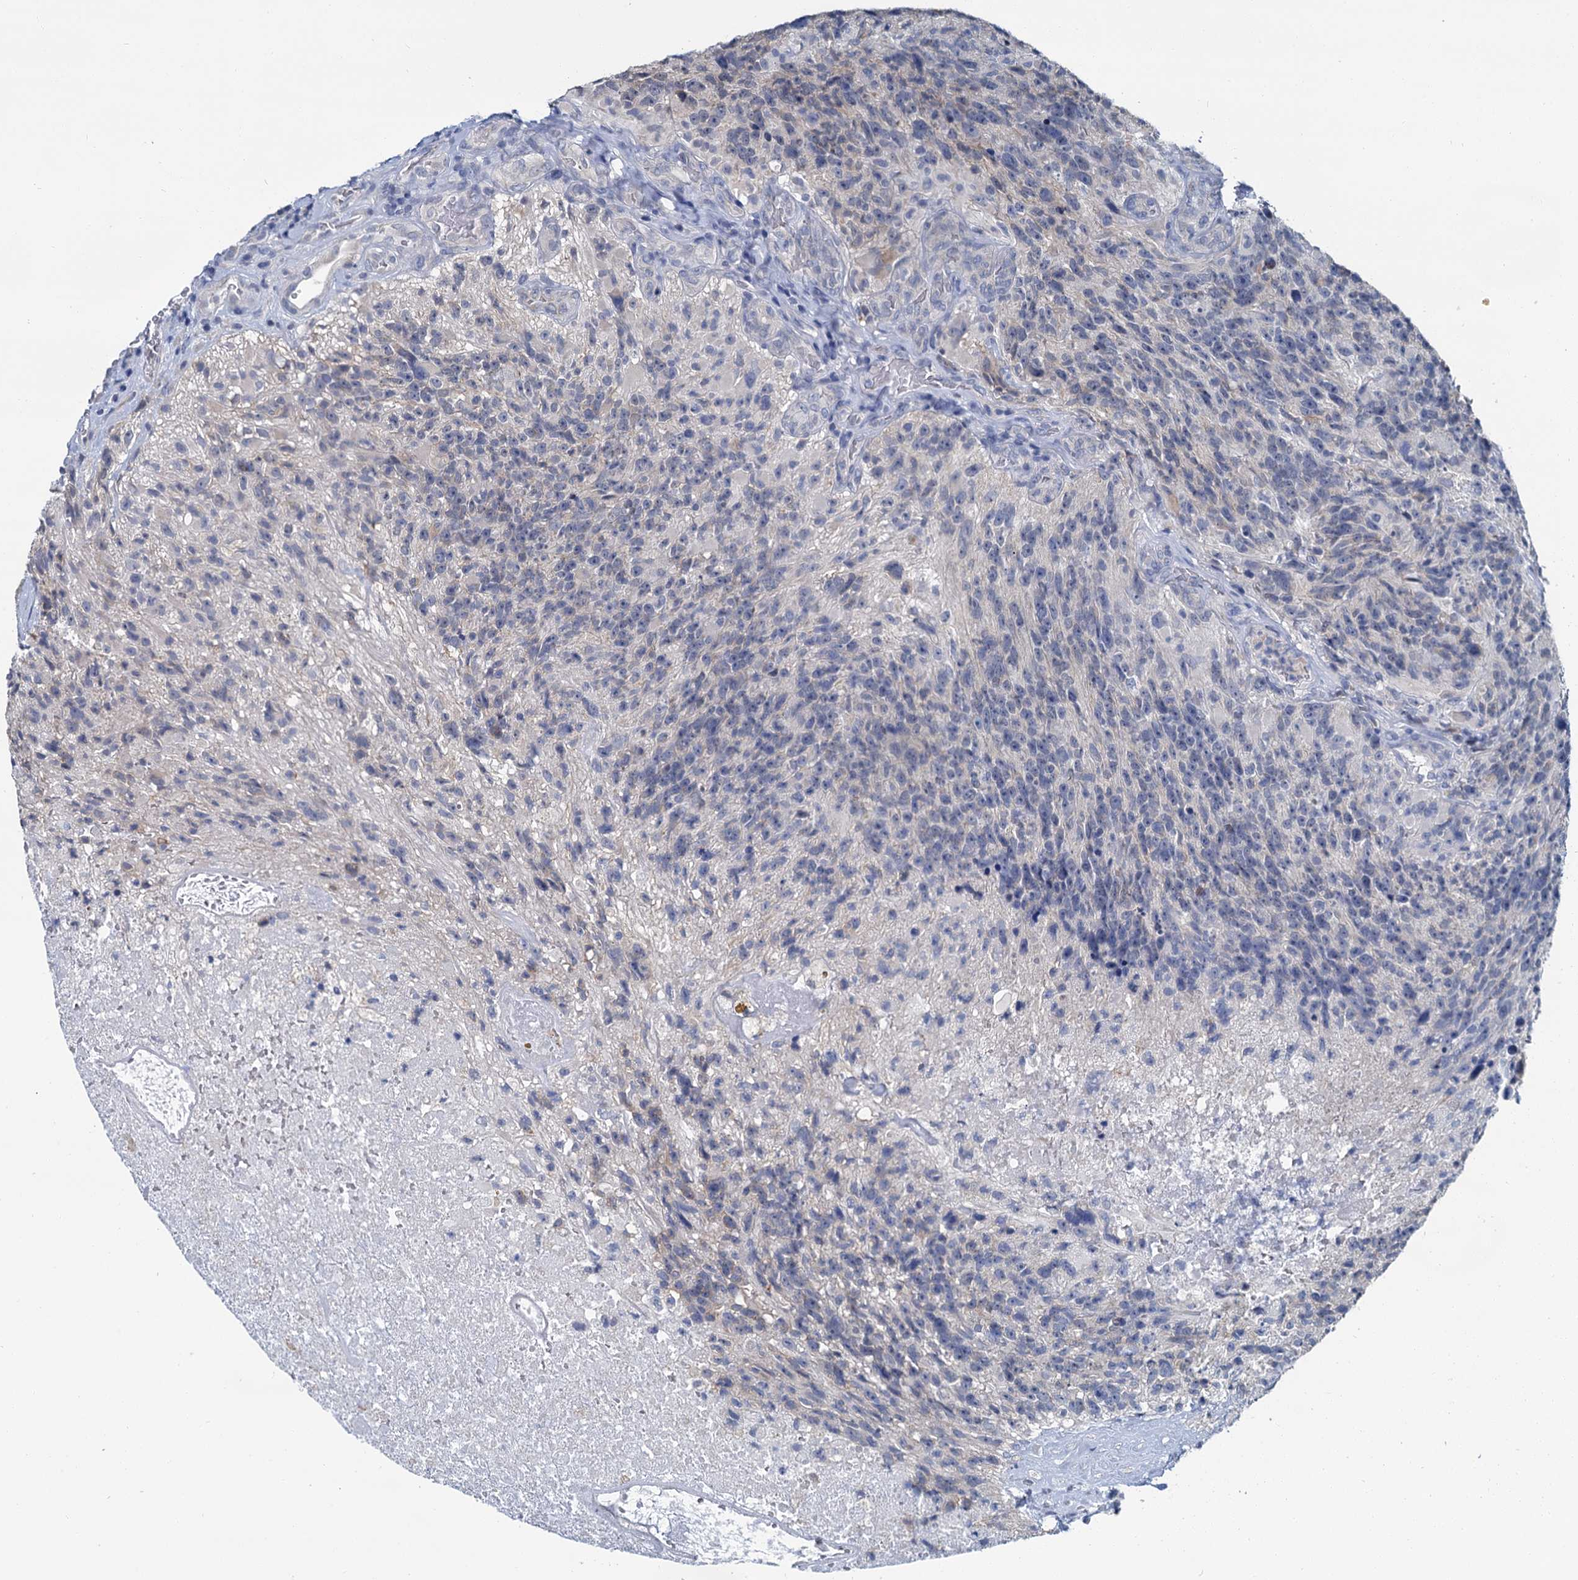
{"staining": {"intensity": "negative", "quantity": "none", "location": "none"}, "tissue": "glioma", "cell_type": "Tumor cells", "image_type": "cancer", "snomed": [{"axis": "morphology", "description": "Glioma, malignant, High grade"}, {"axis": "topography", "description": "Brain"}], "caption": "Immunohistochemical staining of high-grade glioma (malignant) displays no significant expression in tumor cells.", "gene": "MIOX", "patient": {"sex": "male", "age": 76}}